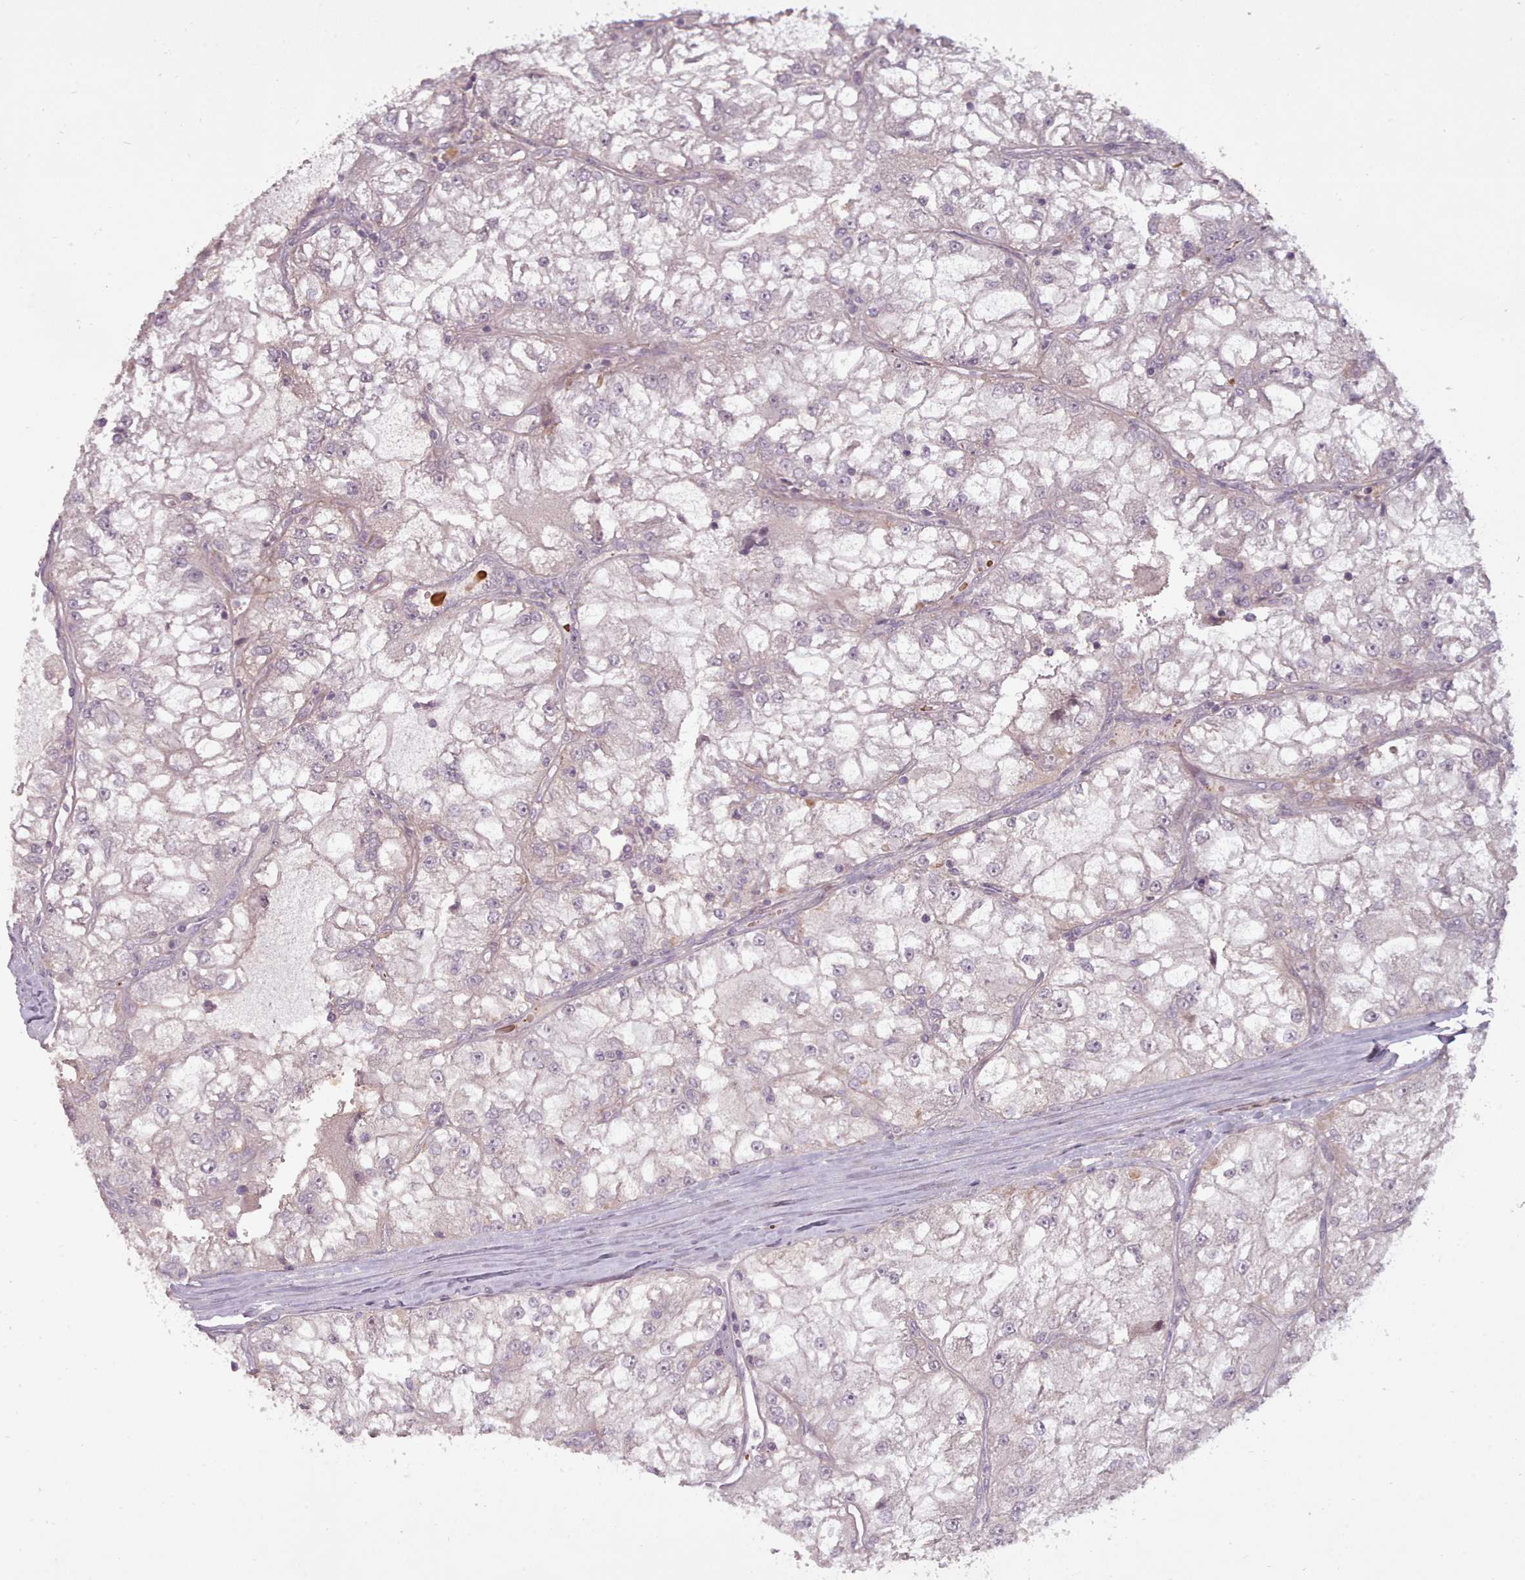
{"staining": {"intensity": "negative", "quantity": "none", "location": "none"}, "tissue": "renal cancer", "cell_type": "Tumor cells", "image_type": "cancer", "snomed": [{"axis": "morphology", "description": "Adenocarcinoma, NOS"}, {"axis": "topography", "description": "Kidney"}], "caption": "The histopathology image reveals no staining of tumor cells in renal cancer (adenocarcinoma). Nuclei are stained in blue.", "gene": "LEFTY2", "patient": {"sex": "female", "age": 72}}